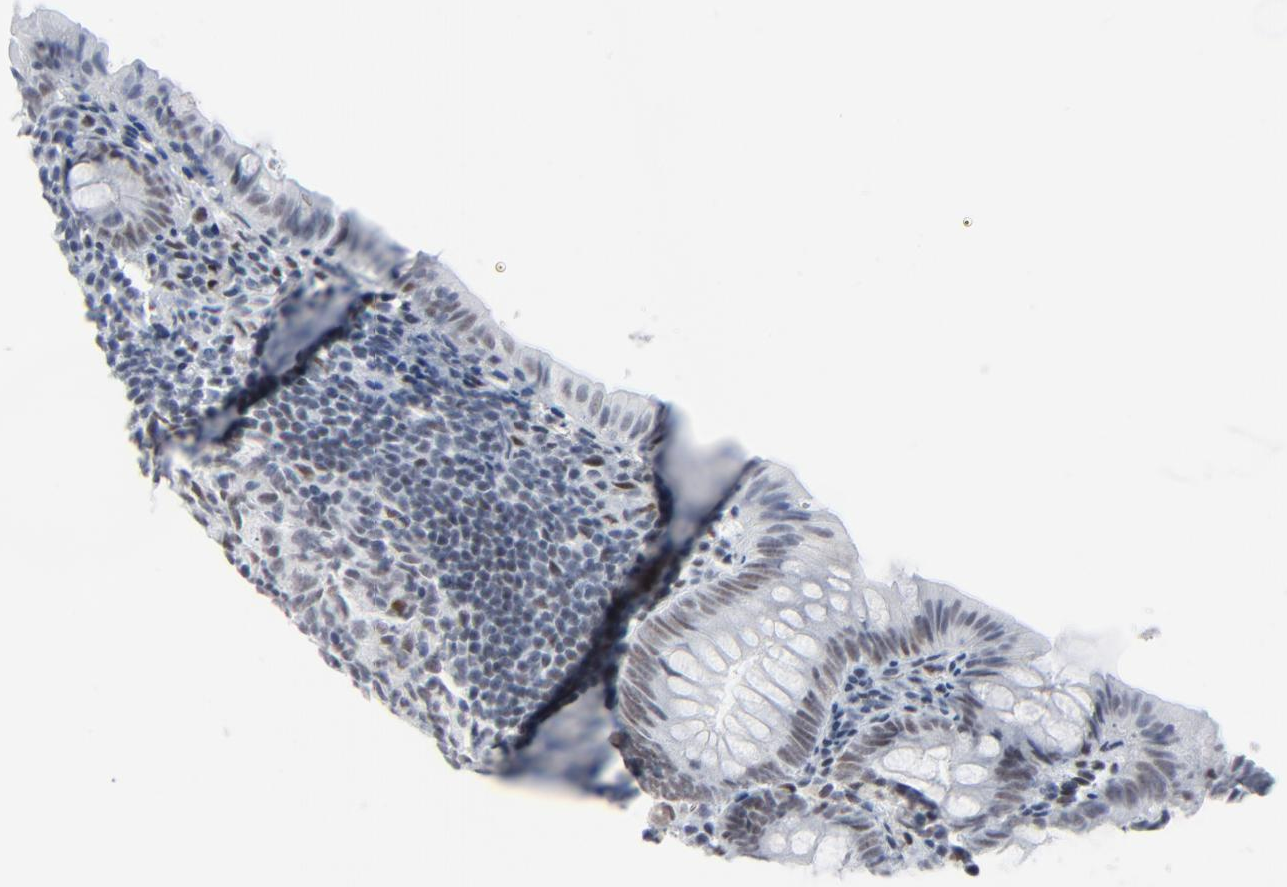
{"staining": {"intensity": "weak", "quantity": "25%-75%", "location": "nuclear"}, "tissue": "appendix", "cell_type": "Glandular cells", "image_type": "normal", "snomed": [{"axis": "morphology", "description": "Normal tissue, NOS"}, {"axis": "topography", "description": "Appendix"}], "caption": "Immunohistochemical staining of unremarkable appendix shows low levels of weak nuclear expression in approximately 25%-75% of glandular cells. The staining was performed using DAB (3,3'-diaminobenzidine) to visualize the protein expression in brown, while the nuclei were stained in blue with hematoxylin (Magnification: 20x).", "gene": "SIRT1", "patient": {"sex": "female", "age": 10}}